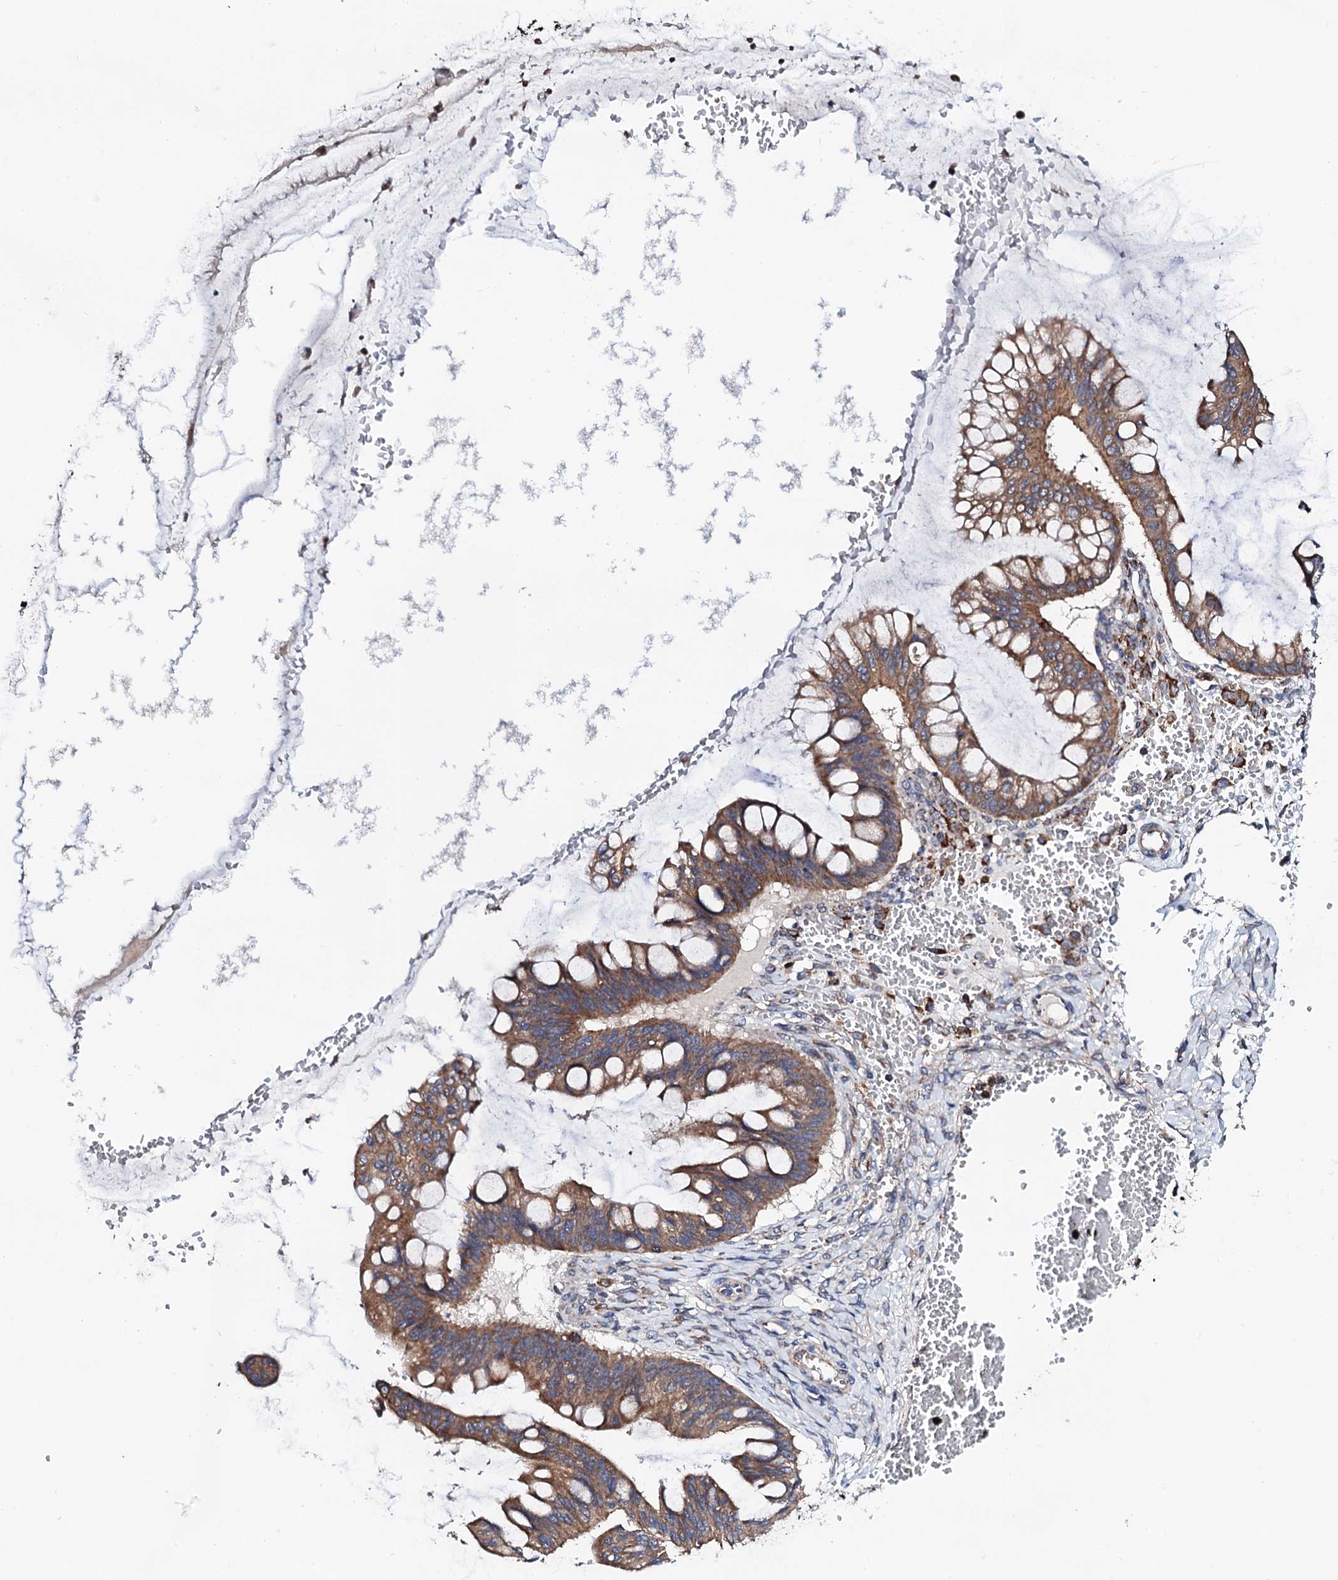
{"staining": {"intensity": "moderate", "quantity": ">75%", "location": "cytoplasmic/membranous"}, "tissue": "ovarian cancer", "cell_type": "Tumor cells", "image_type": "cancer", "snomed": [{"axis": "morphology", "description": "Cystadenocarcinoma, mucinous, NOS"}, {"axis": "topography", "description": "Ovary"}], "caption": "High-power microscopy captured an immunohistochemistry micrograph of mucinous cystadenocarcinoma (ovarian), revealing moderate cytoplasmic/membranous expression in about >75% of tumor cells. (DAB IHC, brown staining for protein, blue staining for nuclei).", "gene": "COG4", "patient": {"sex": "female", "age": 73}}